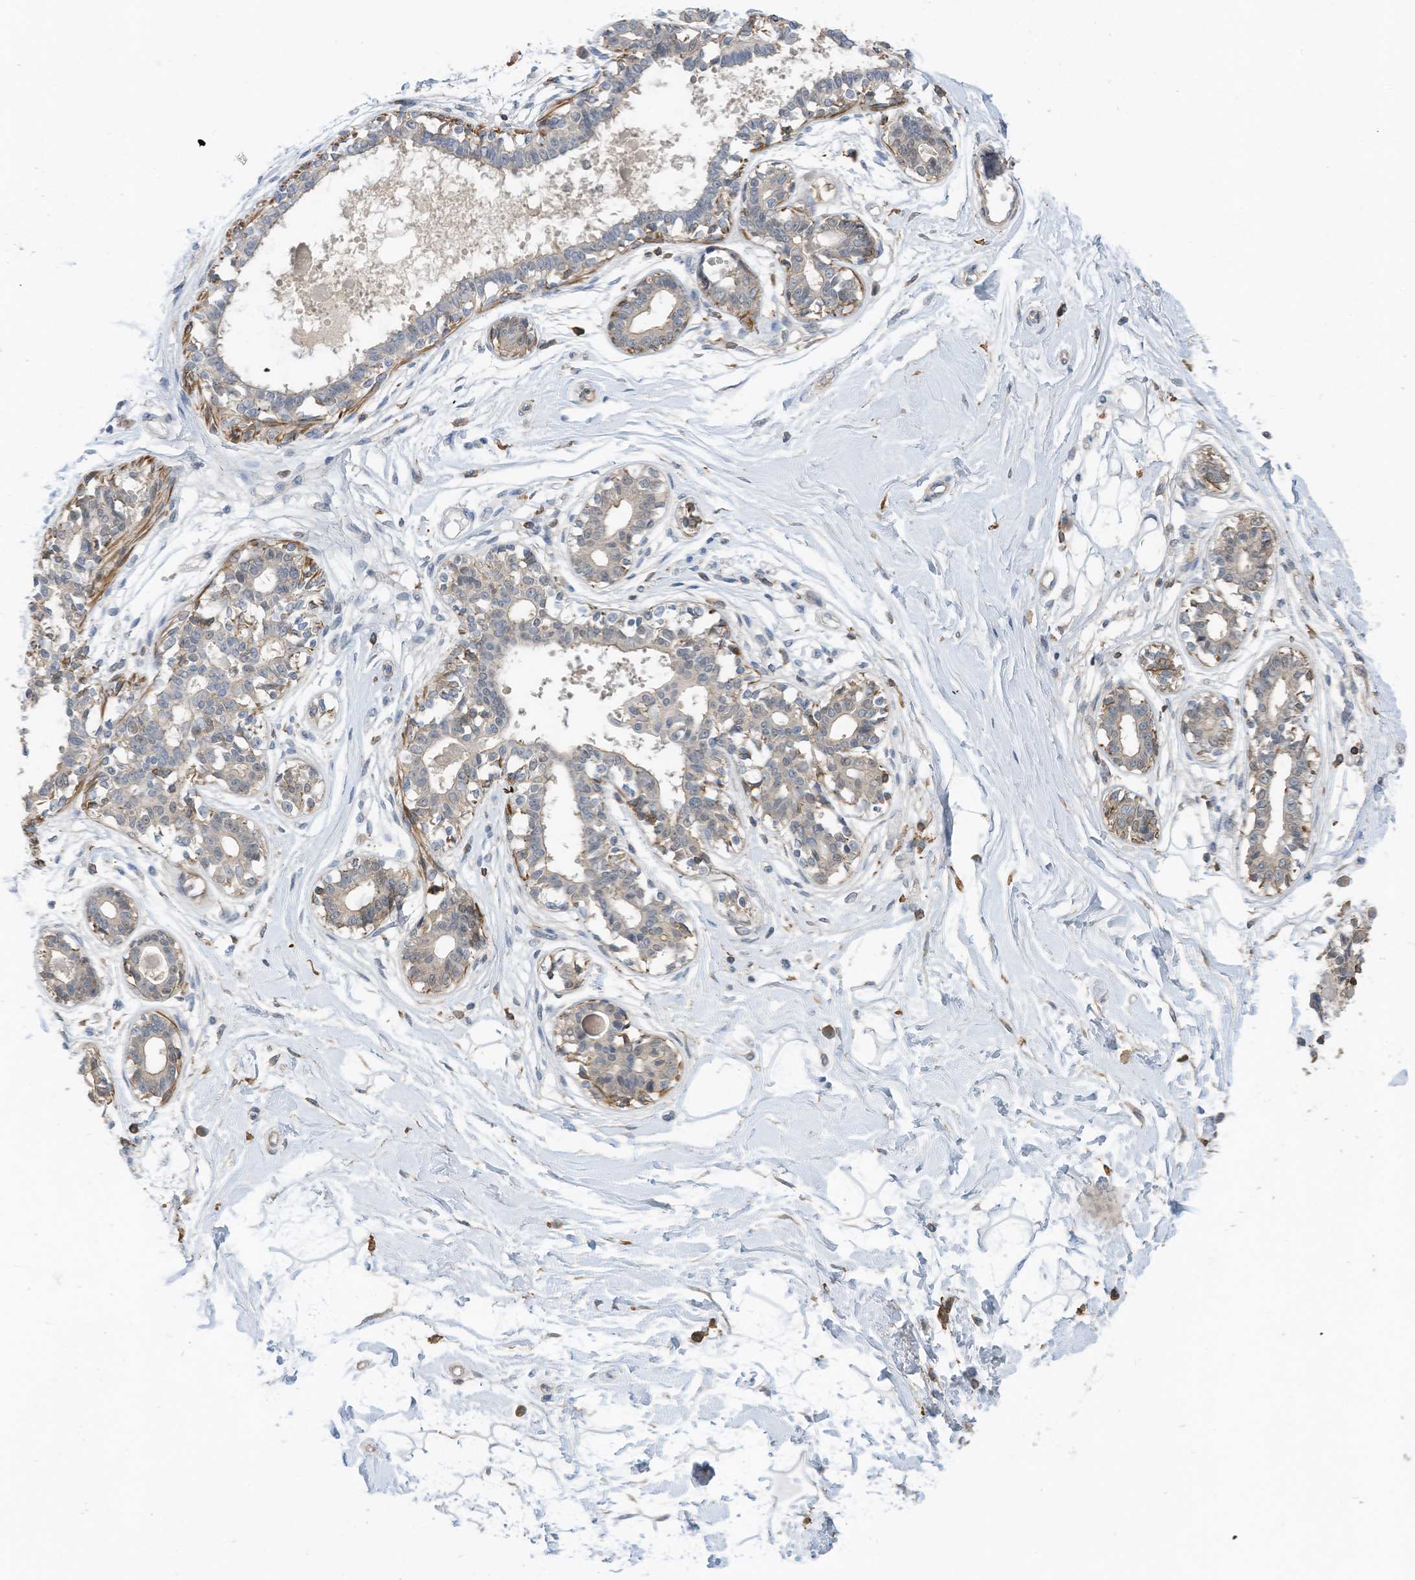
{"staining": {"intensity": "negative", "quantity": "none", "location": "none"}, "tissue": "breast", "cell_type": "Adipocytes", "image_type": "normal", "snomed": [{"axis": "morphology", "description": "Normal tissue, NOS"}, {"axis": "topography", "description": "Breast"}], "caption": "Immunohistochemistry of unremarkable human breast reveals no positivity in adipocytes.", "gene": "SLFN14", "patient": {"sex": "female", "age": 45}}